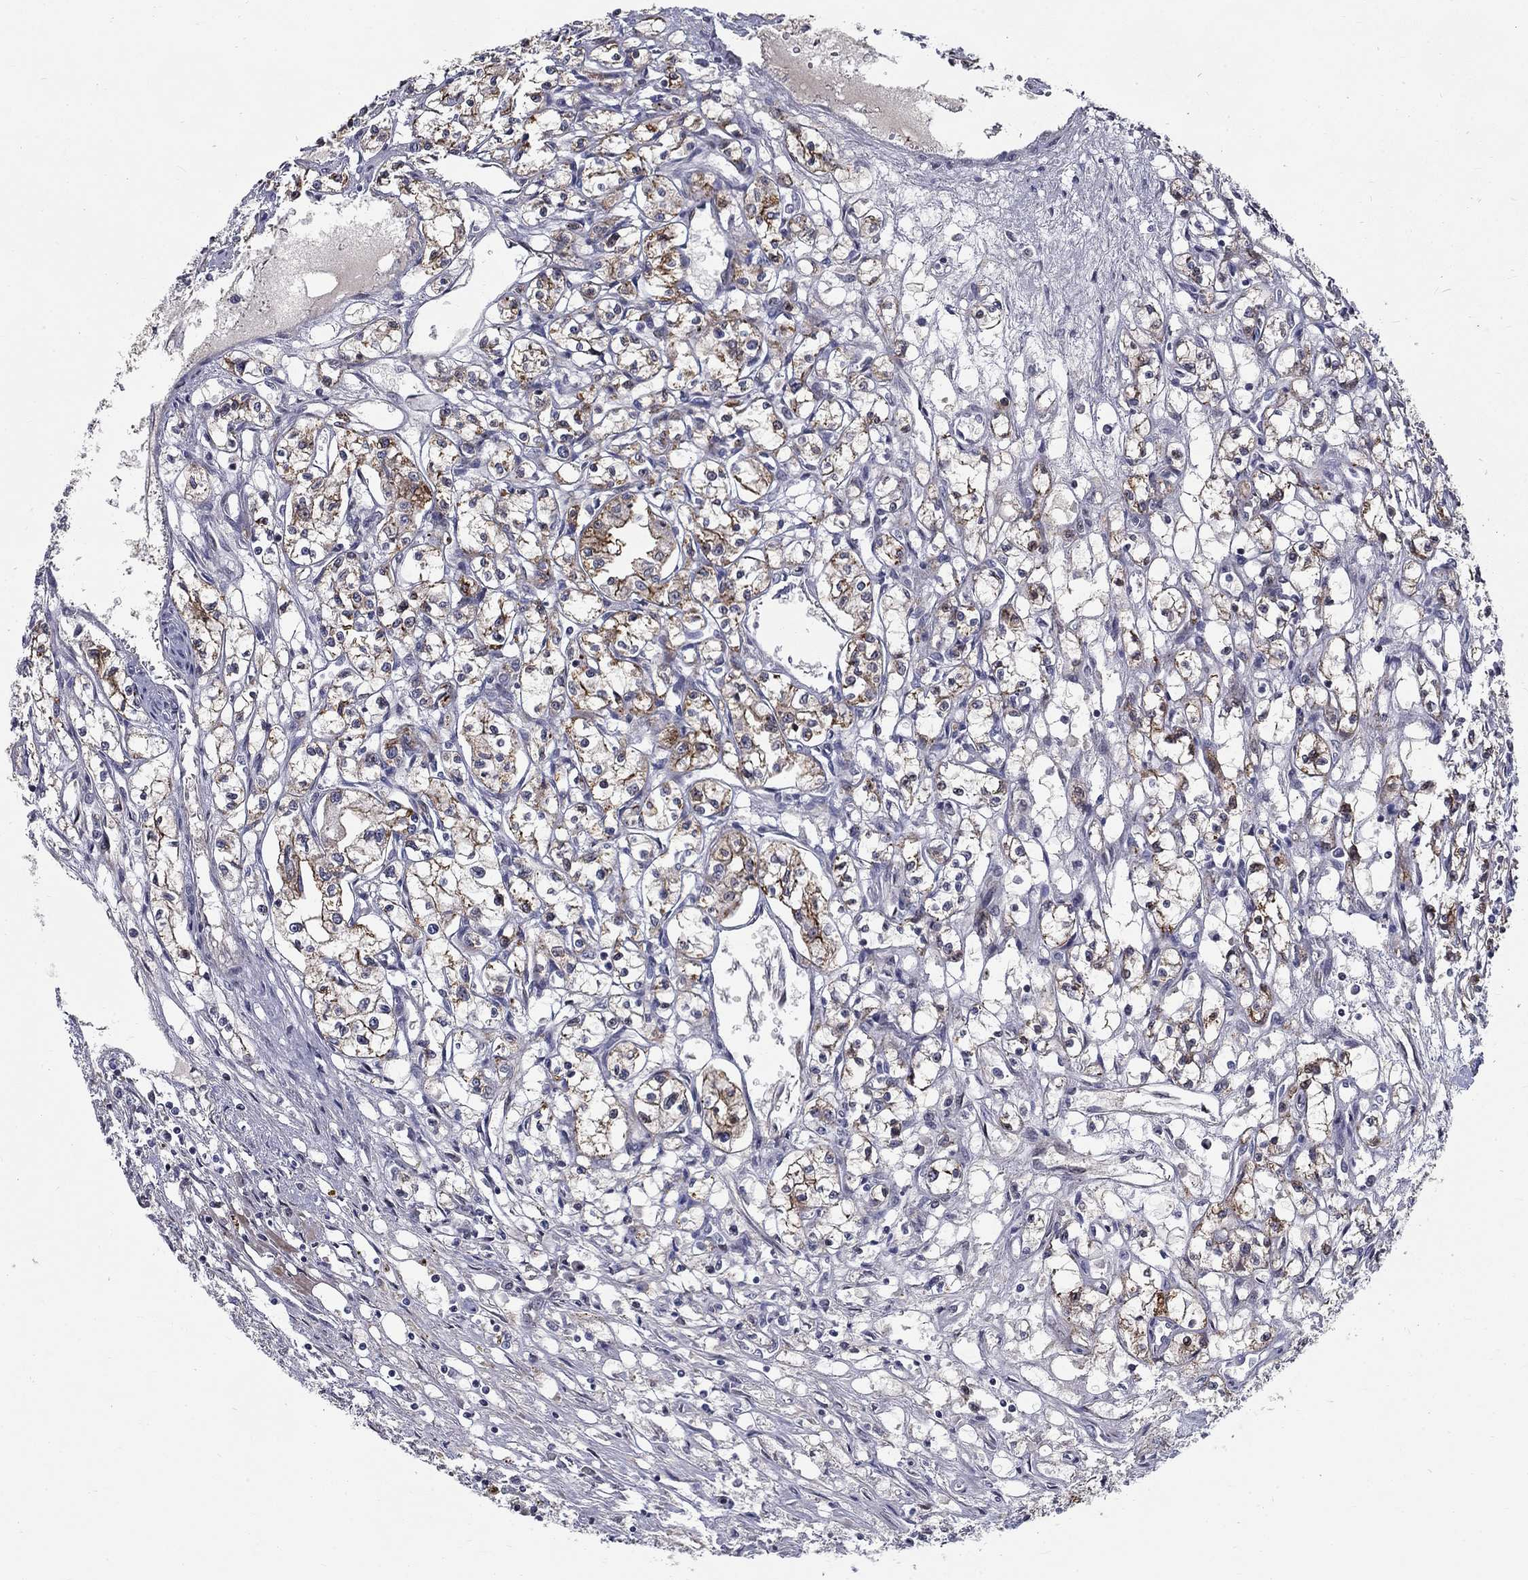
{"staining": {"intensity": "strong", "quantity": "<25%", "location": "cytoplasmic/membranous"}, "tissue": "renal cancer", "cell_type": "Tumor cells", "image_type": "cancer", "snomed": [{"axis": "morphology", "description": "Adenocarcinoma, NOS"}, {"axis": "topography", "description": "Kidney"}], "caption": "There is medium levels of strong cytoplasmic/membranous expression in tumor cells of renal cancer, as demonstrated by immunohistochemical staining (brown color).", "gene": "SLC1A1", "patient": {"sex": "male", "age": 56}}